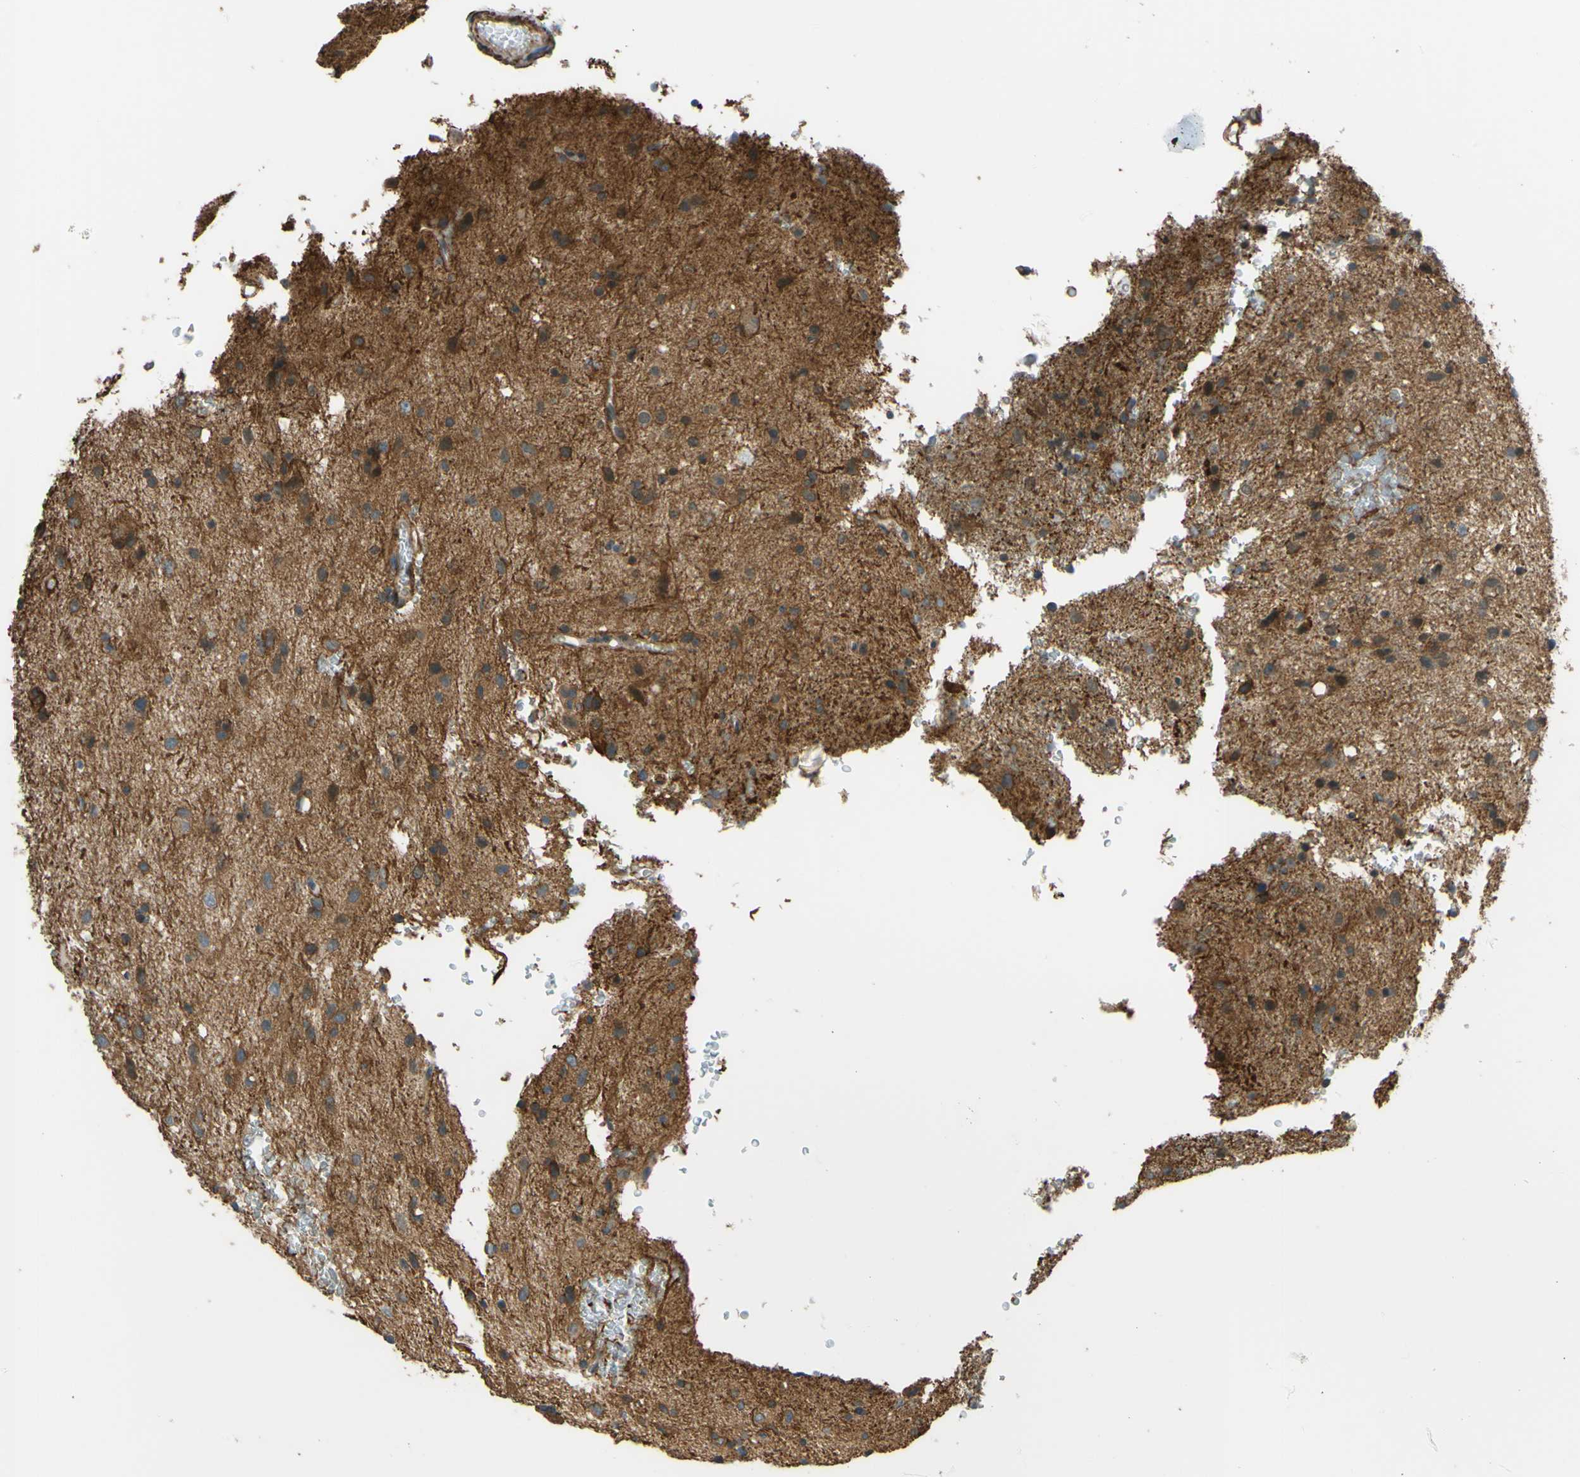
{"staining": {"intensity": "moderate", "quantity": ">75%", "location": "cytoplasmic/membranous"}, "tissue": "glioma", "cell_type": "Tumor cells", "image_type": "cancer", "snomed": [{"axis": "morphology", "description": "Glioma, malignant, Low grade"}, {"axis": "topography", "description": "Brain"}], "caption": "High-power microscopy captured an immunohistochemistry photomicrograph of glioma, revealing moderate cytoplasmic/membranous positivity in about >75% of tumor cells.", "gene": "ADD3", "patient": {"sex": "male", "age": 77}}